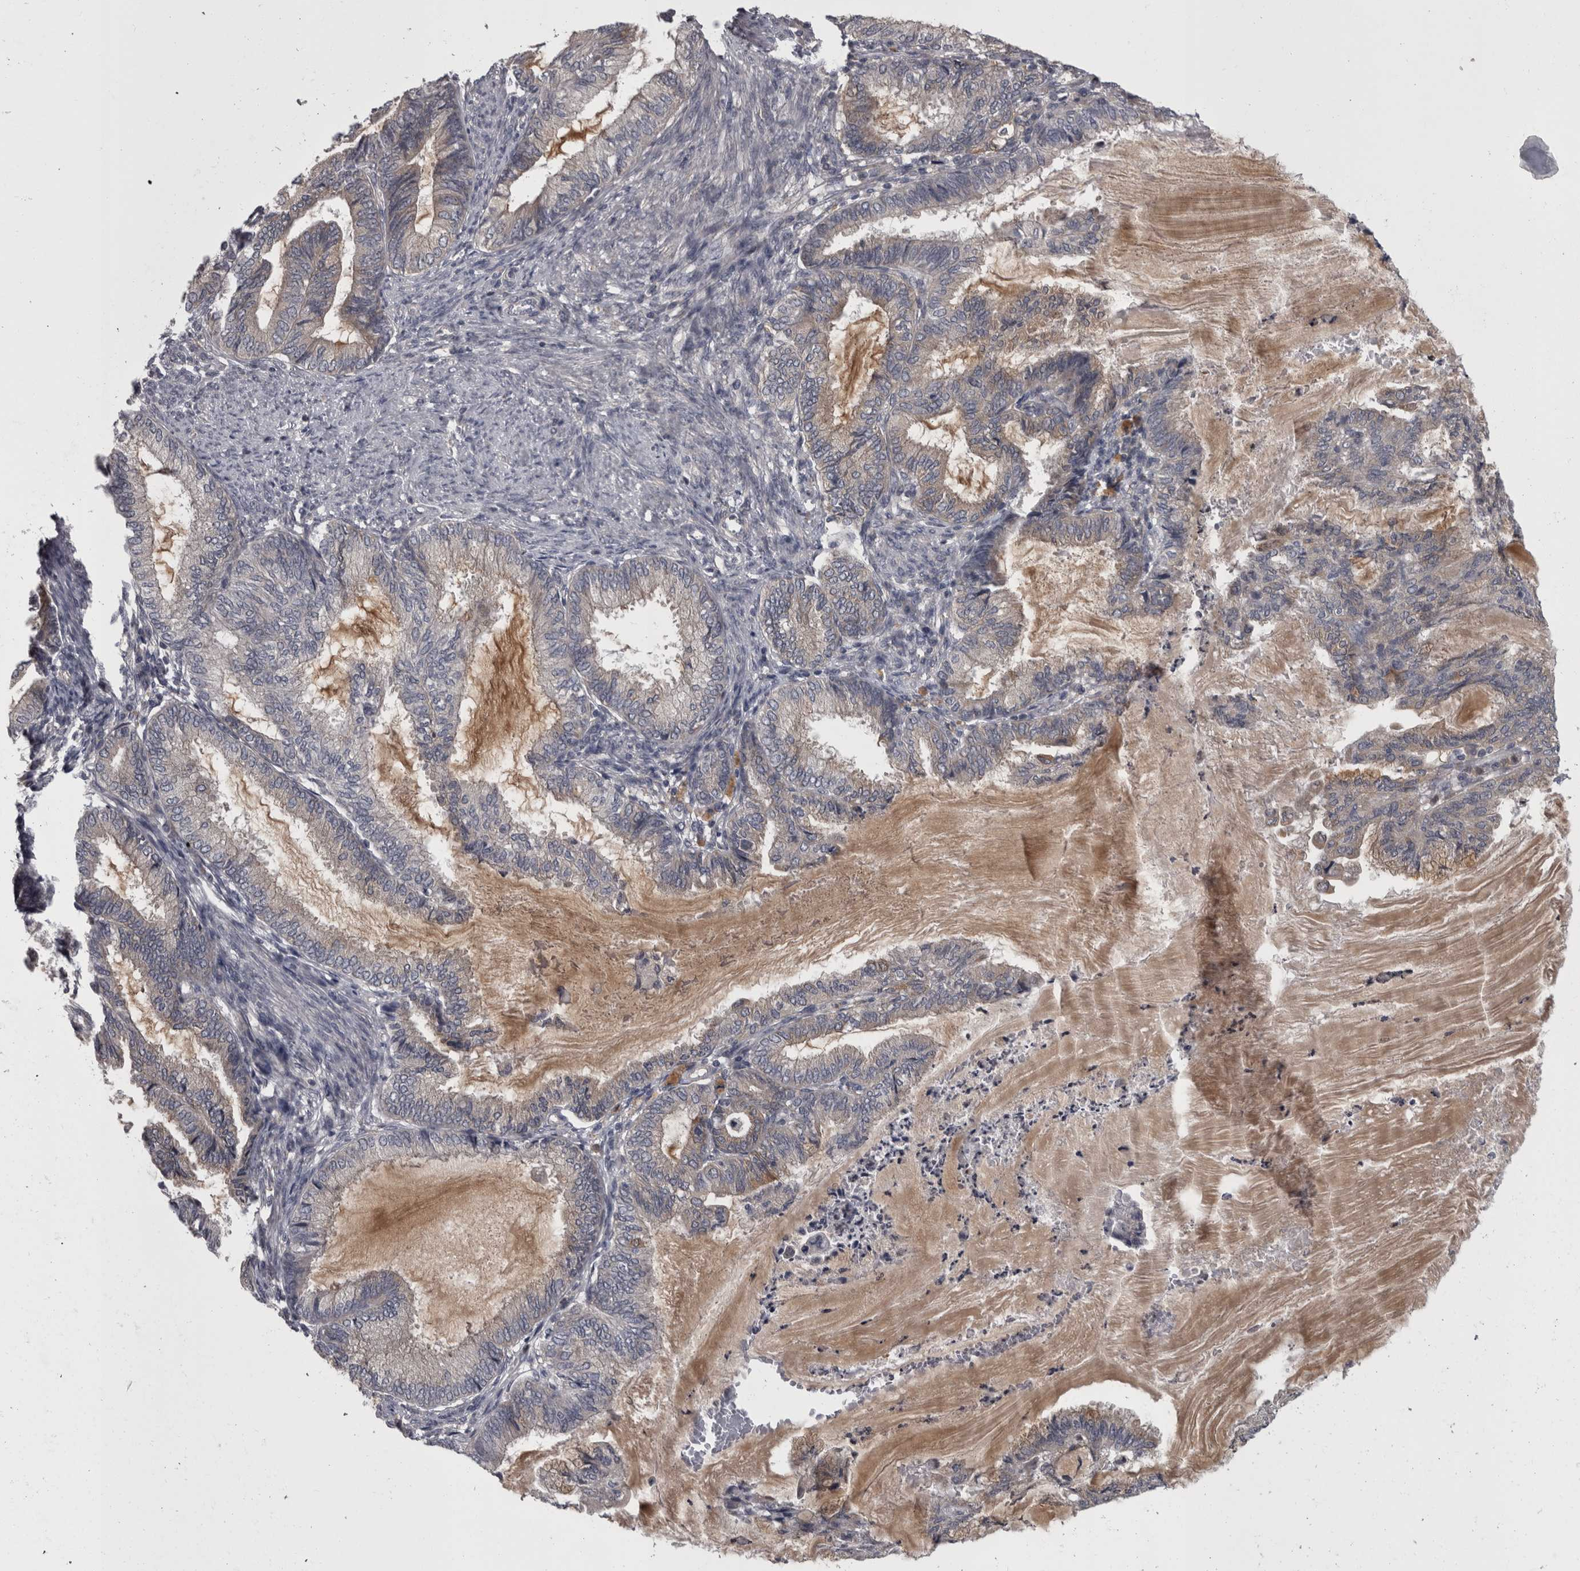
{"staining": {"intensity": "weak", "quantity": "<25%", "location": "cytoplasmic/membranous"}, "tissue": "endometrial cancer", "cell_type": "Tumor cells", "image_type": "cancer", "snomed": [{"axis": "morphology", "description": "Adenocarcinoma, NOS"}, {"axis": "topography", "description": "Endometrium"}], "caption": "Image shows no significant protein positivity in tumor cells of endometrial adenocarcinoma.", "gene": "PRKCI", "patient": {"sex": "female", "age": 86}}